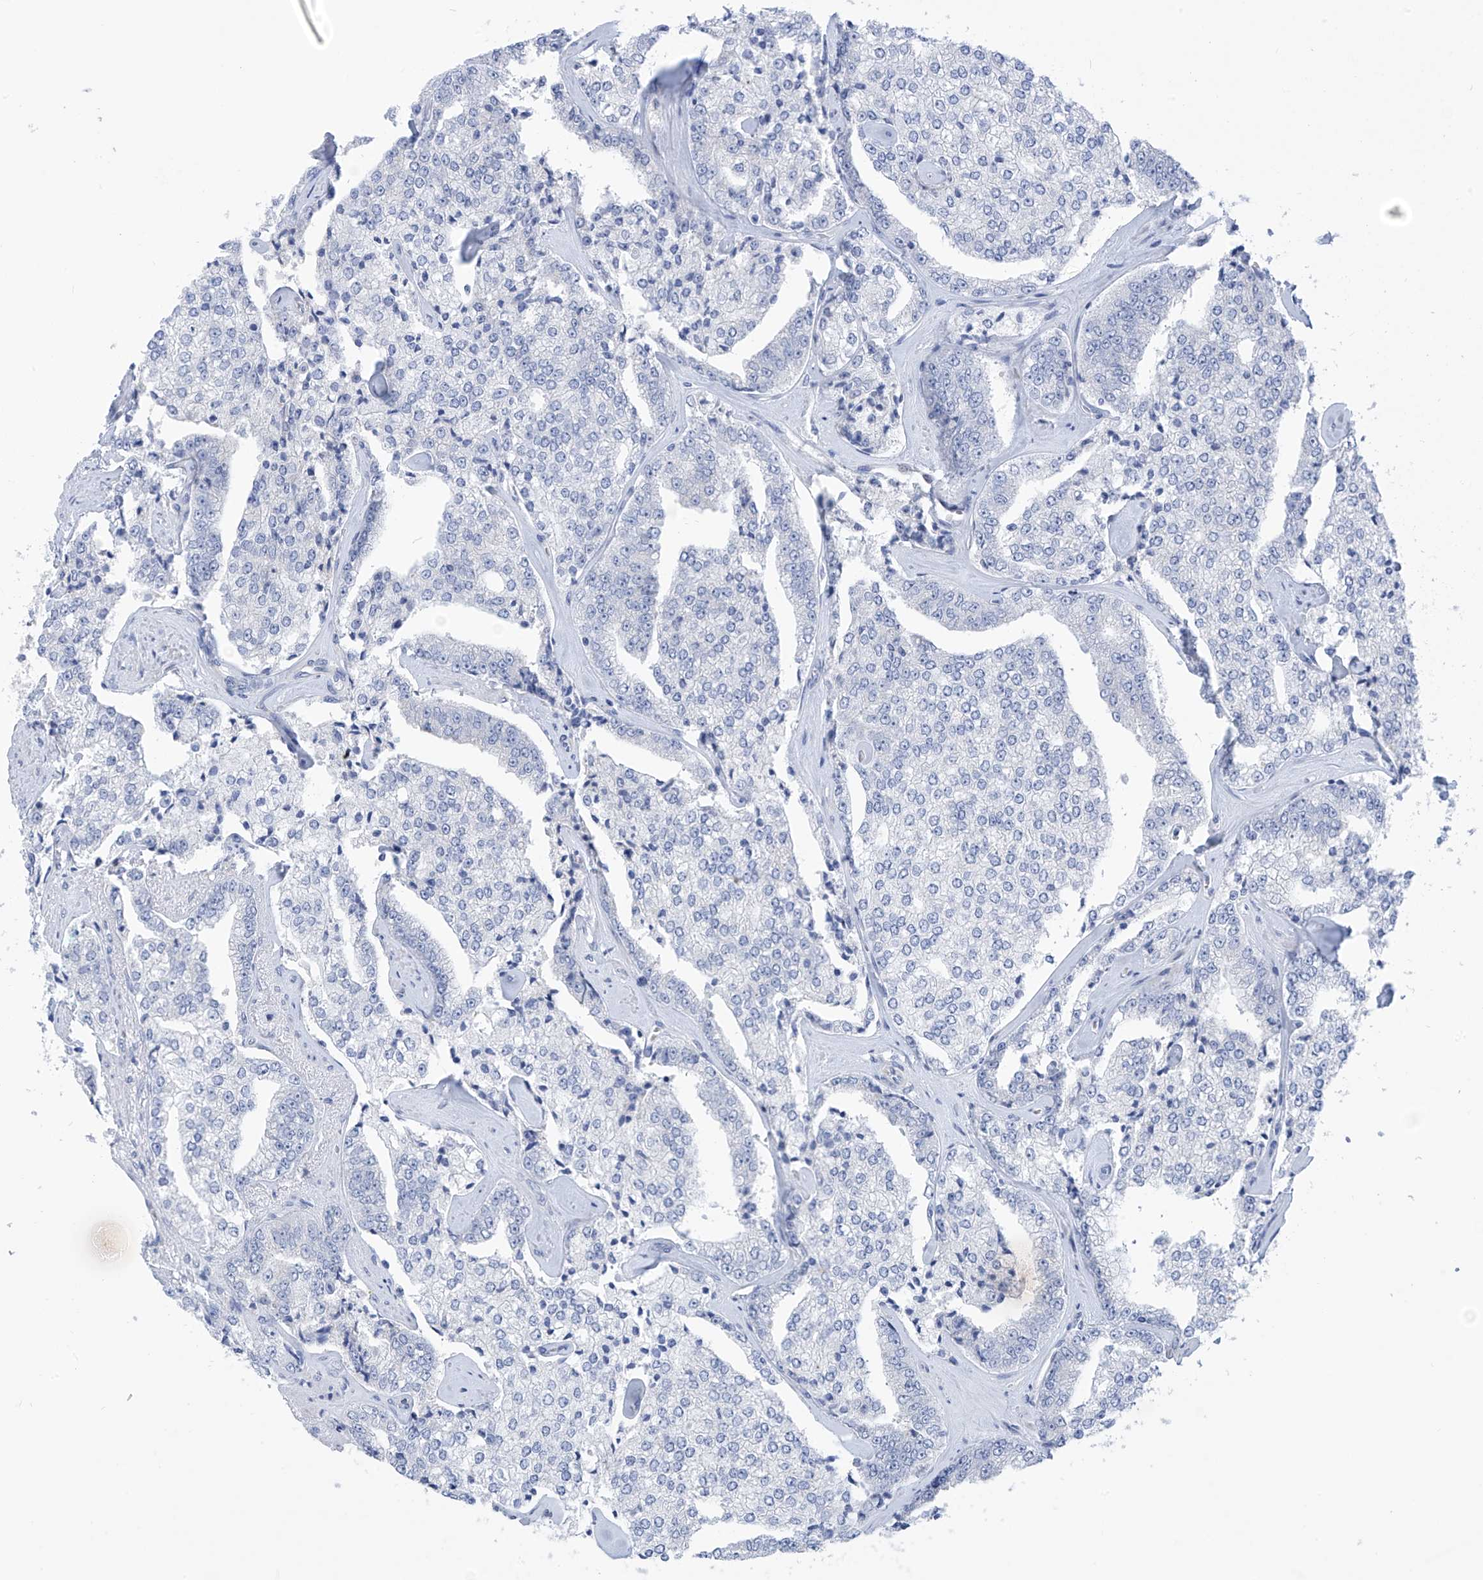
{"staining": {"intensity": "negative", "quantity": "none", "location": "none"}, "tissue": "prostate cancer", "cell_type": "Tumor cells", "image_type": "cancer", "snomed": [{"axis": "morphology", "description": "Adenocarcinoma, High grade"}, {"axis": "topography", "description": "Prostate"}], "caption": "Image shows no significant protein positivity in tumor cells of prostate high-grade adenocarcinoma.", "gene": "RCN2", "patient": {"sex": "male", "age": 71}}